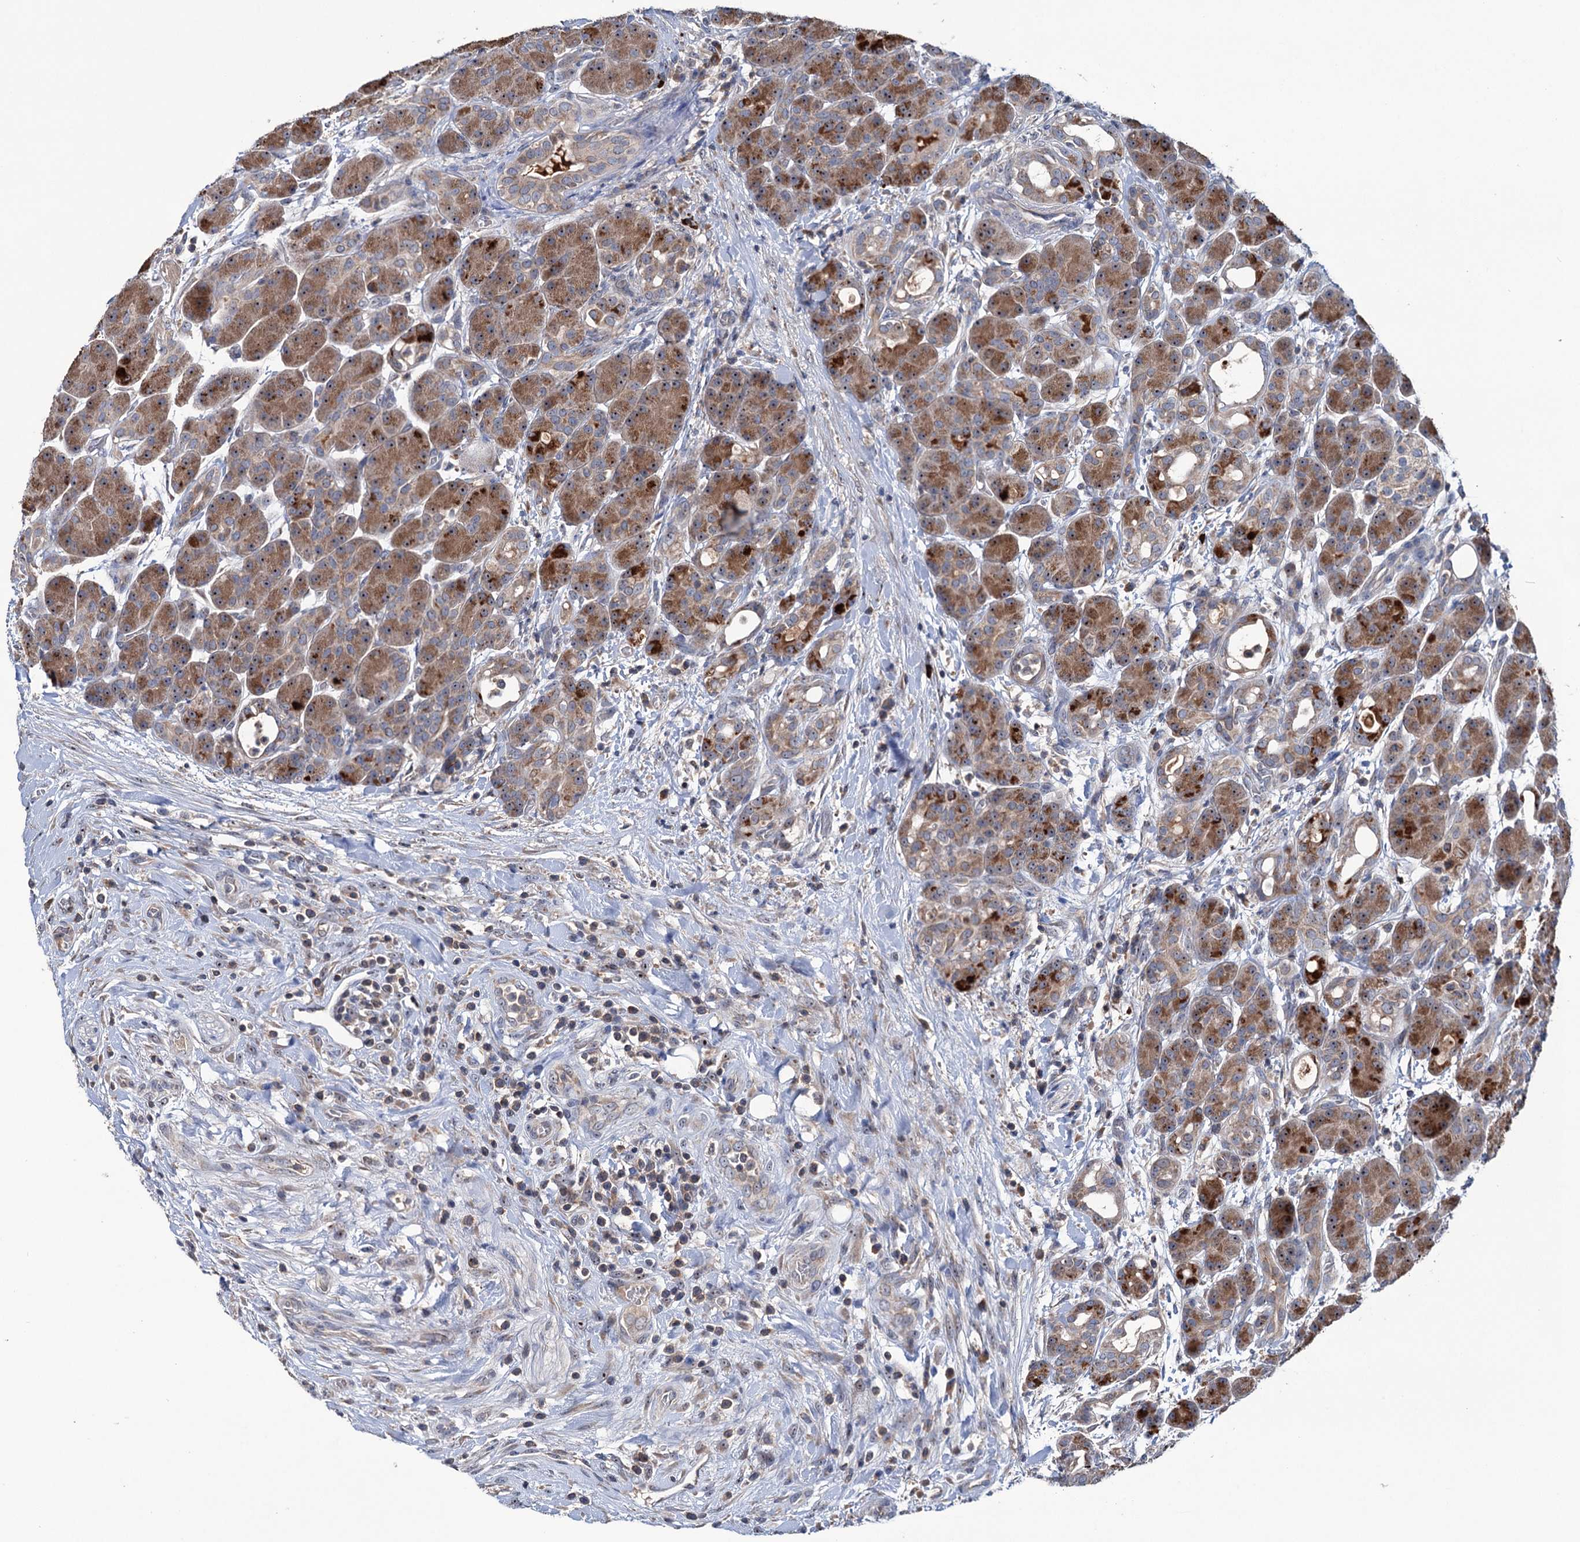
{"staining": {"intensity": "moderate", "quantity": ">75%", "location": "cytoplasmic/membranous,nuclear"}, "tissue": "pancreas", "cell_type": "Exocrine glandular cells", "image_type": "normal", "snomed": [{"axis": "morphology", "description": "Normal tissue, NOS"}, {"axis": "topography", "description": "Pancreas"}], "caption": "Moderate cytoplasmic/membranous,nuclear protein expression is identified in approximately >75% of exocrine glandular cells in pancreas. The staining is performed using DAB (3,3'-diaminobenzidine) brown chromogen to label protein expression. The nuclei are counter-stained blue using hematoxylin.", "gene": "HTR3B", "patient": {"sex": "male", "age": 63}}